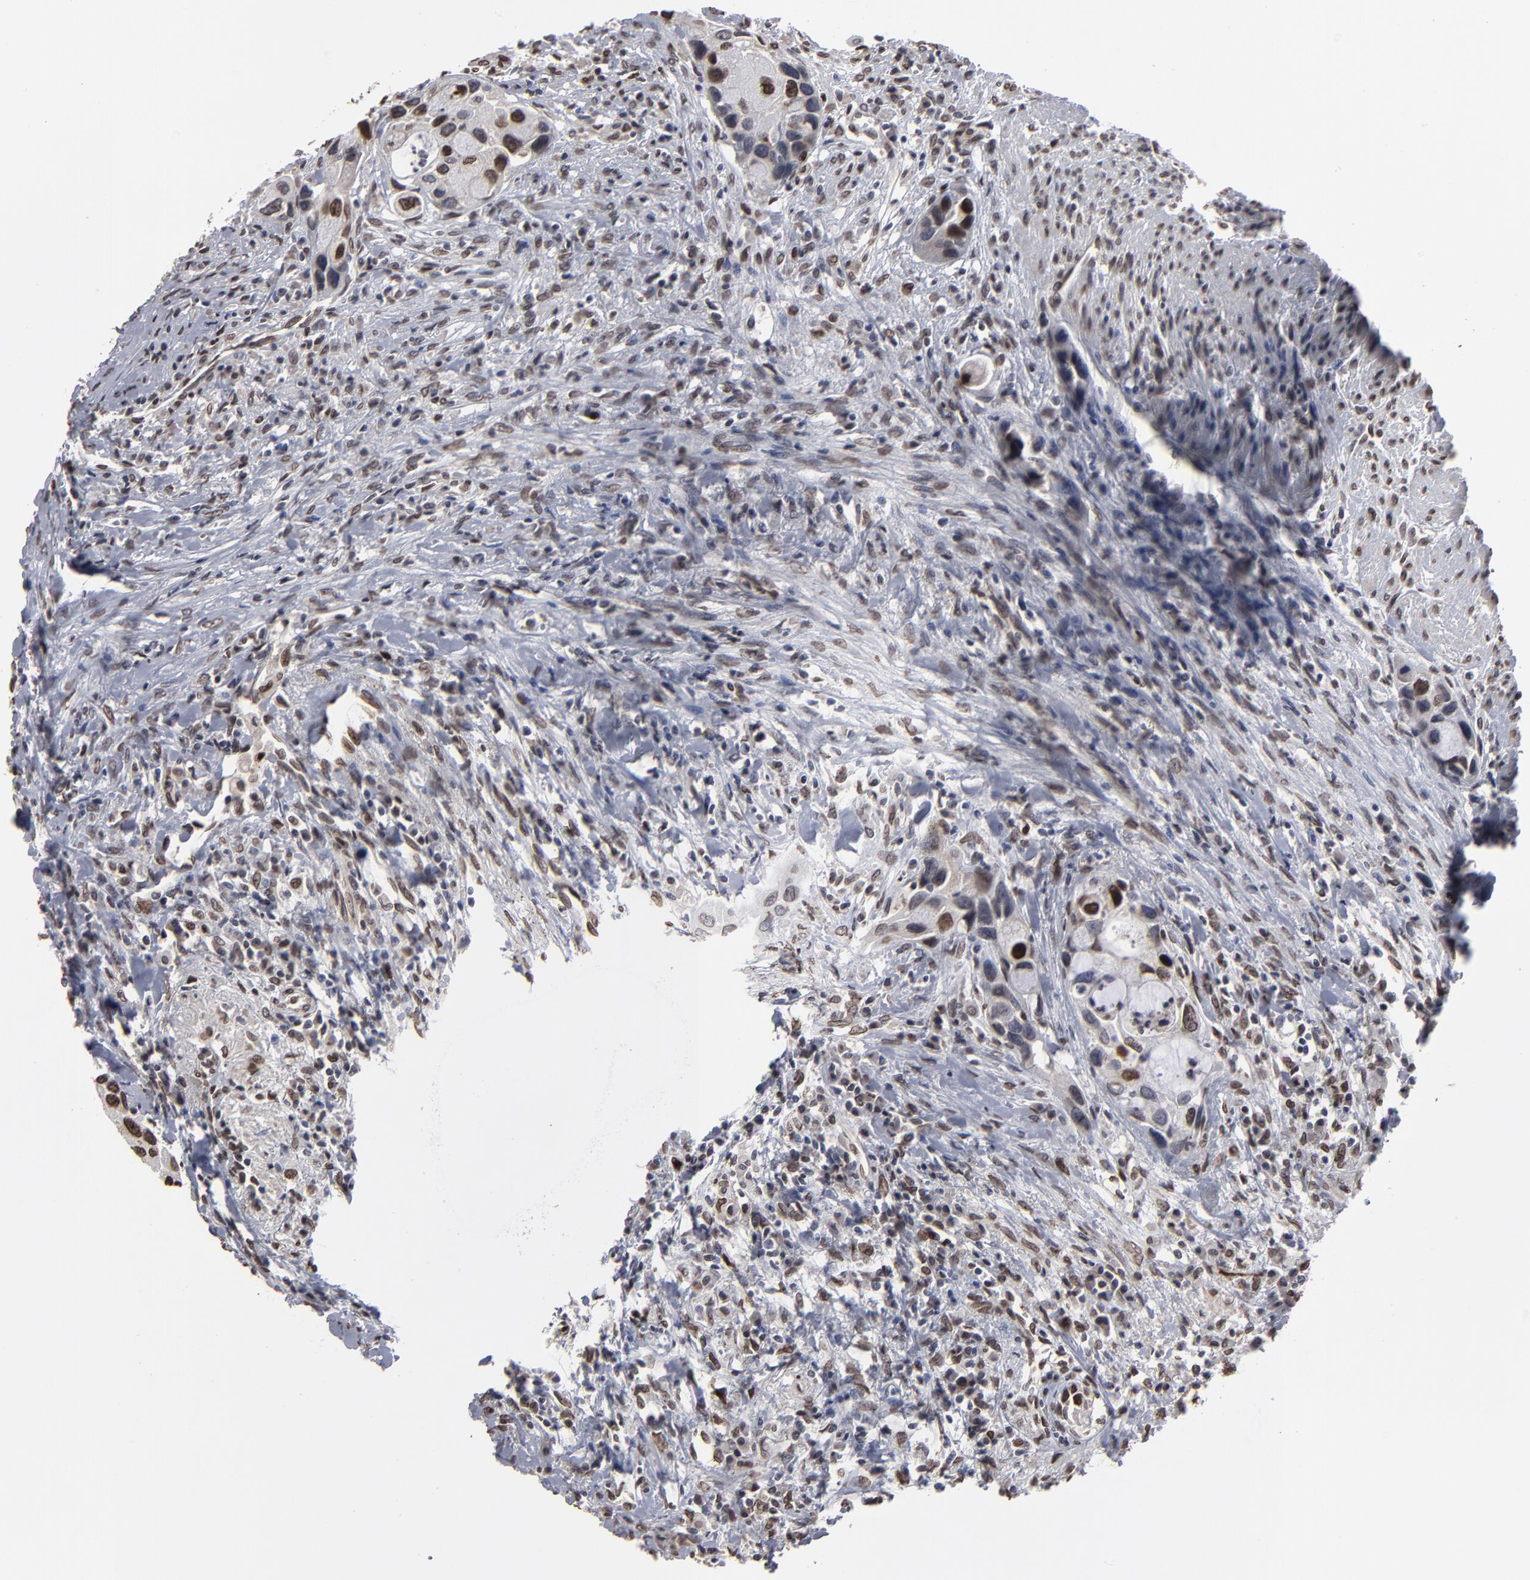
{"staining": {"intensity": "moderate", "quantity": "<25%", "location": "nuclear"}, "tissue": "urothelial cancer", "cell_type": "Tumor cells", "image_type": "cancer", "snomed": [{"axis": "morphology", "description": "Urothelial carcinoma, High grade"}, {"axis": "topography", "description": "Urinary bladder"}], "caption": "About <25% of tumor cells in human urothelial carcinoma (high-grade) reveal moderate nuclear protein expression as visualized by brown immunohistochemical staining.", "gene": "BAZ1A", "patient": {"sex": "male", "age": 66}}